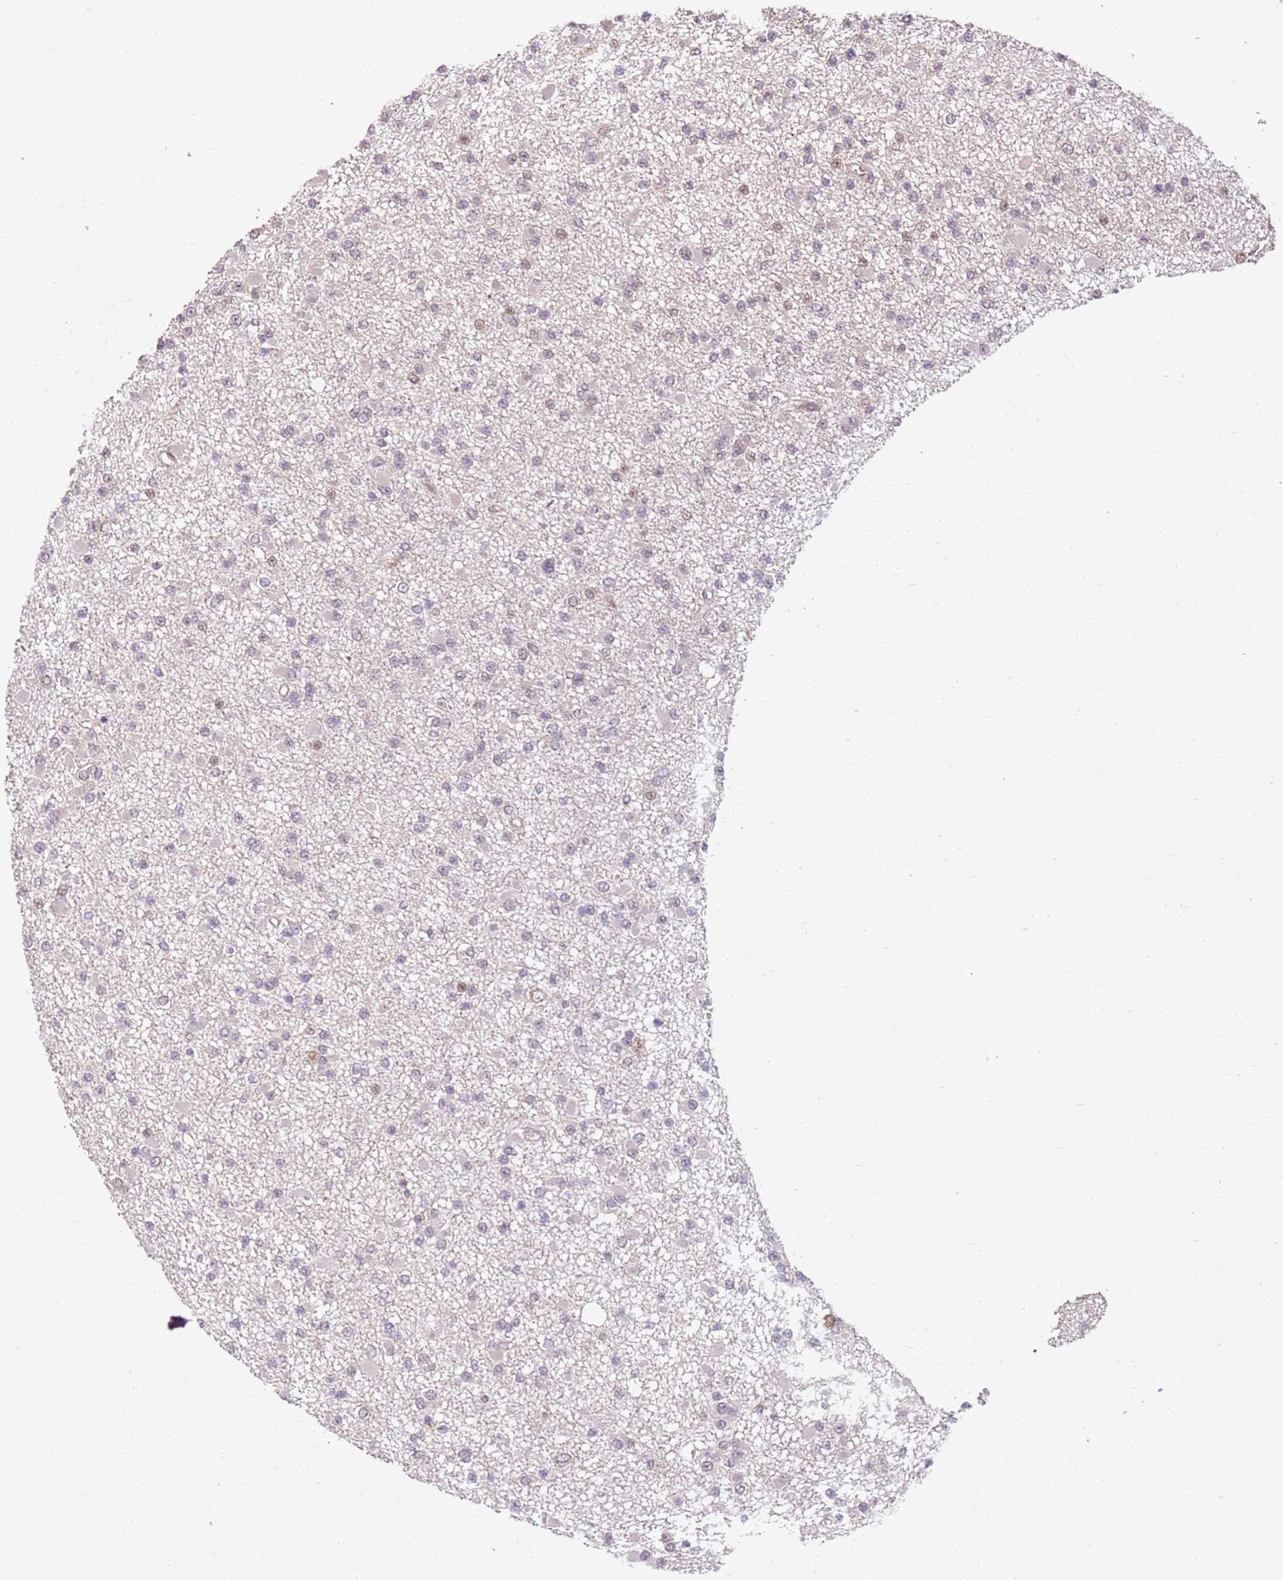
{"staining": {"intensity": "weak", "quantity": "<25%", "location": "nuclear"}, "tissue": "glioma", "cell_type": "Tumor cells", "image_type": "cancer", "snomed": [{"axis": "morphology", "description": "Glioma, malignant, Low grade"}, {"axis": "topography", "description": "Brain"}], "caption": "High power microscopy micrograph of an immunohistochemistry histopathology image of malignant glioma (low-grade), revealing no significant staining in tumor cells.", "gene": "CHURC1", "patient": {"sex": "female", "age": 22}}